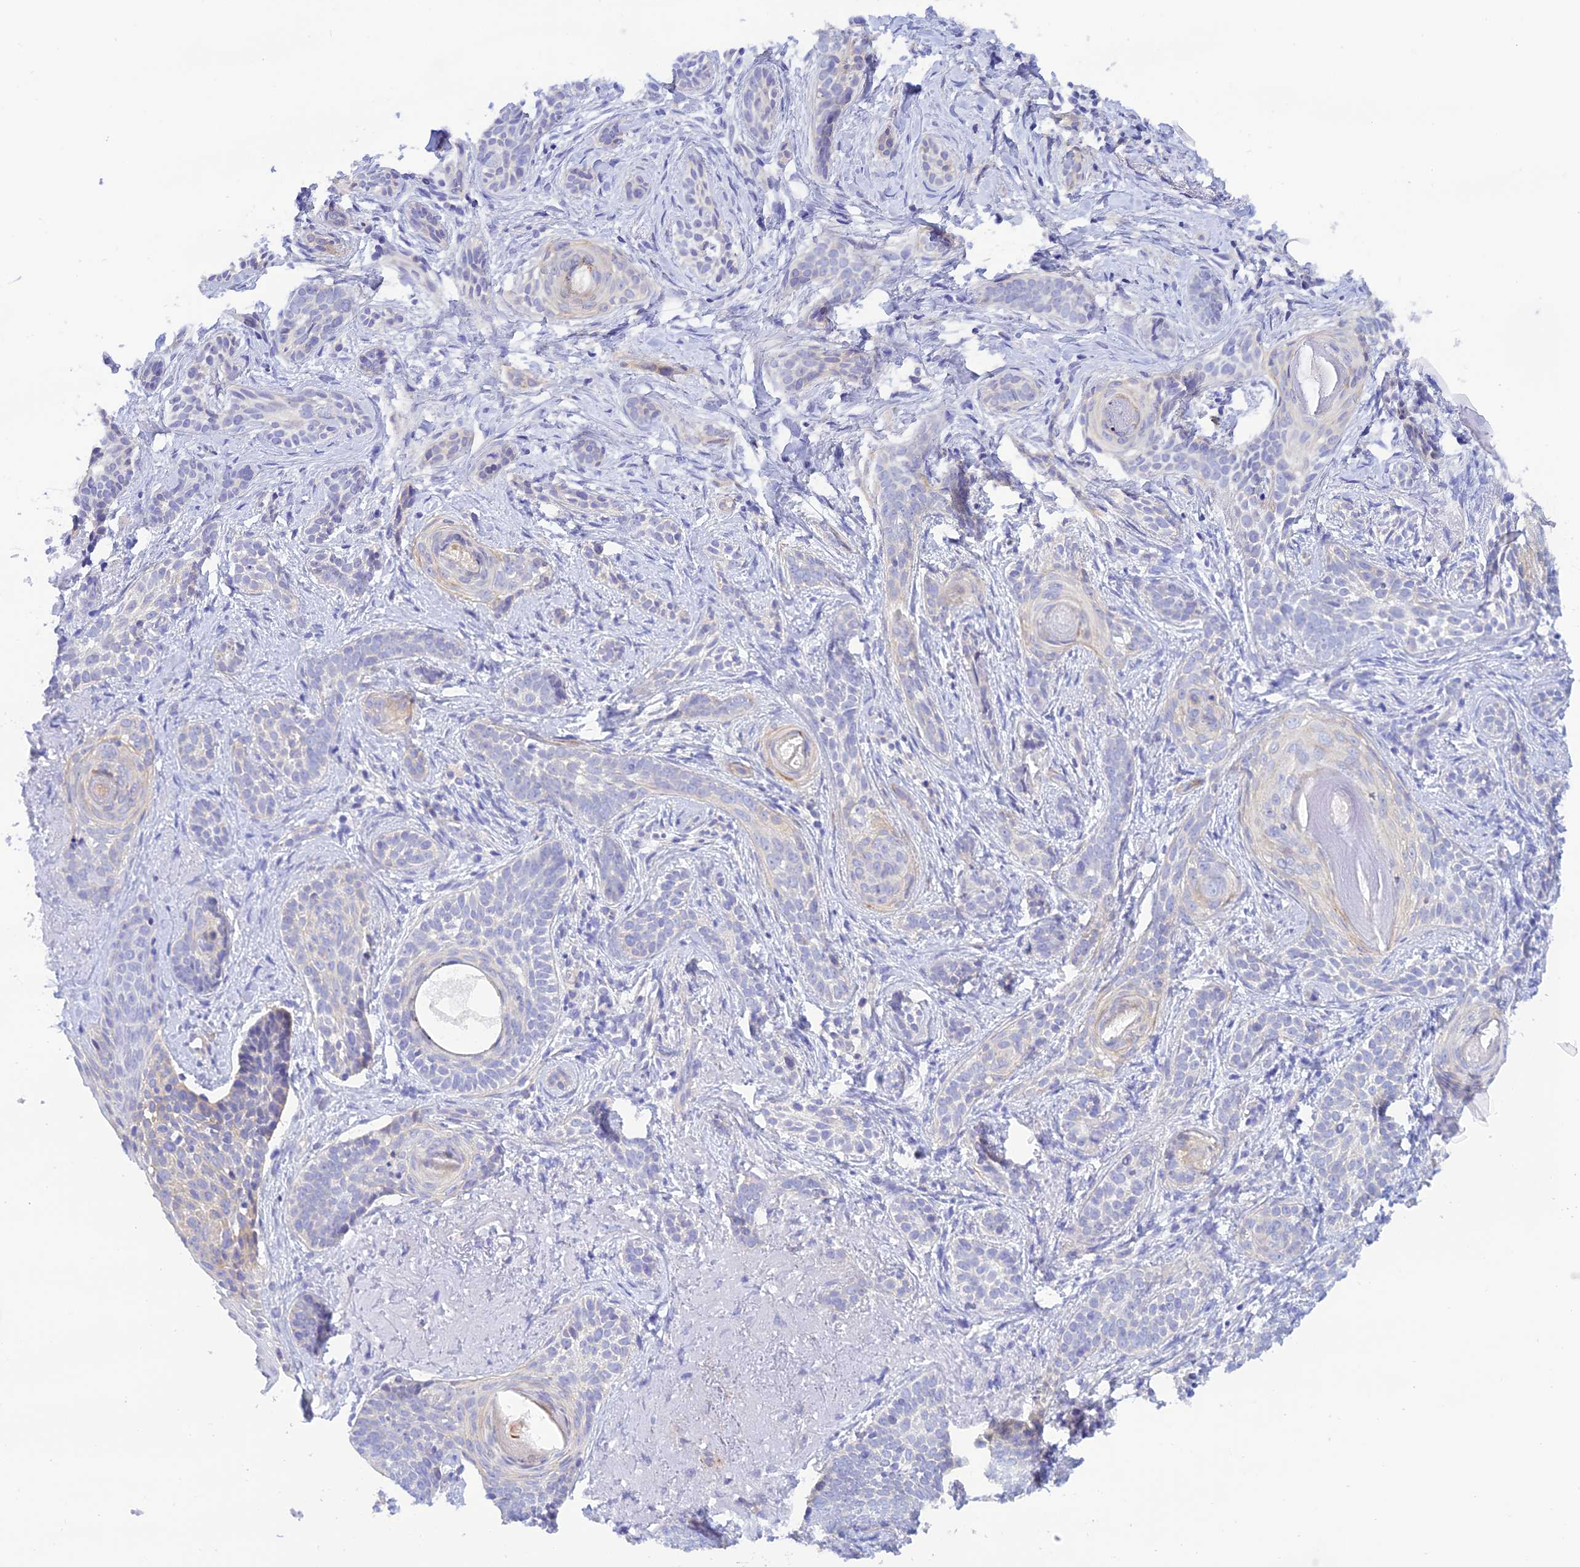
{"staining": {"intensity": "negative", "quantity": "none", "location": "none"}, "tissue": "skin cancer", "cell_type": "Tumor cells", "image_type": "cancer", "snomed": [{"axis": "morphology", "description": "Basal cell carcinoma"}, {"axis": "topography", "description": "Skin"}], "caption": "Immunohistochemistry (IHC) micrograph of human basal cell carcinoma (skin) stained for a protein (brown), which exhibits no staining in tumor cells.", "gene": "ZDHHC16", "patient": {"sex": "male", "age": 71}}